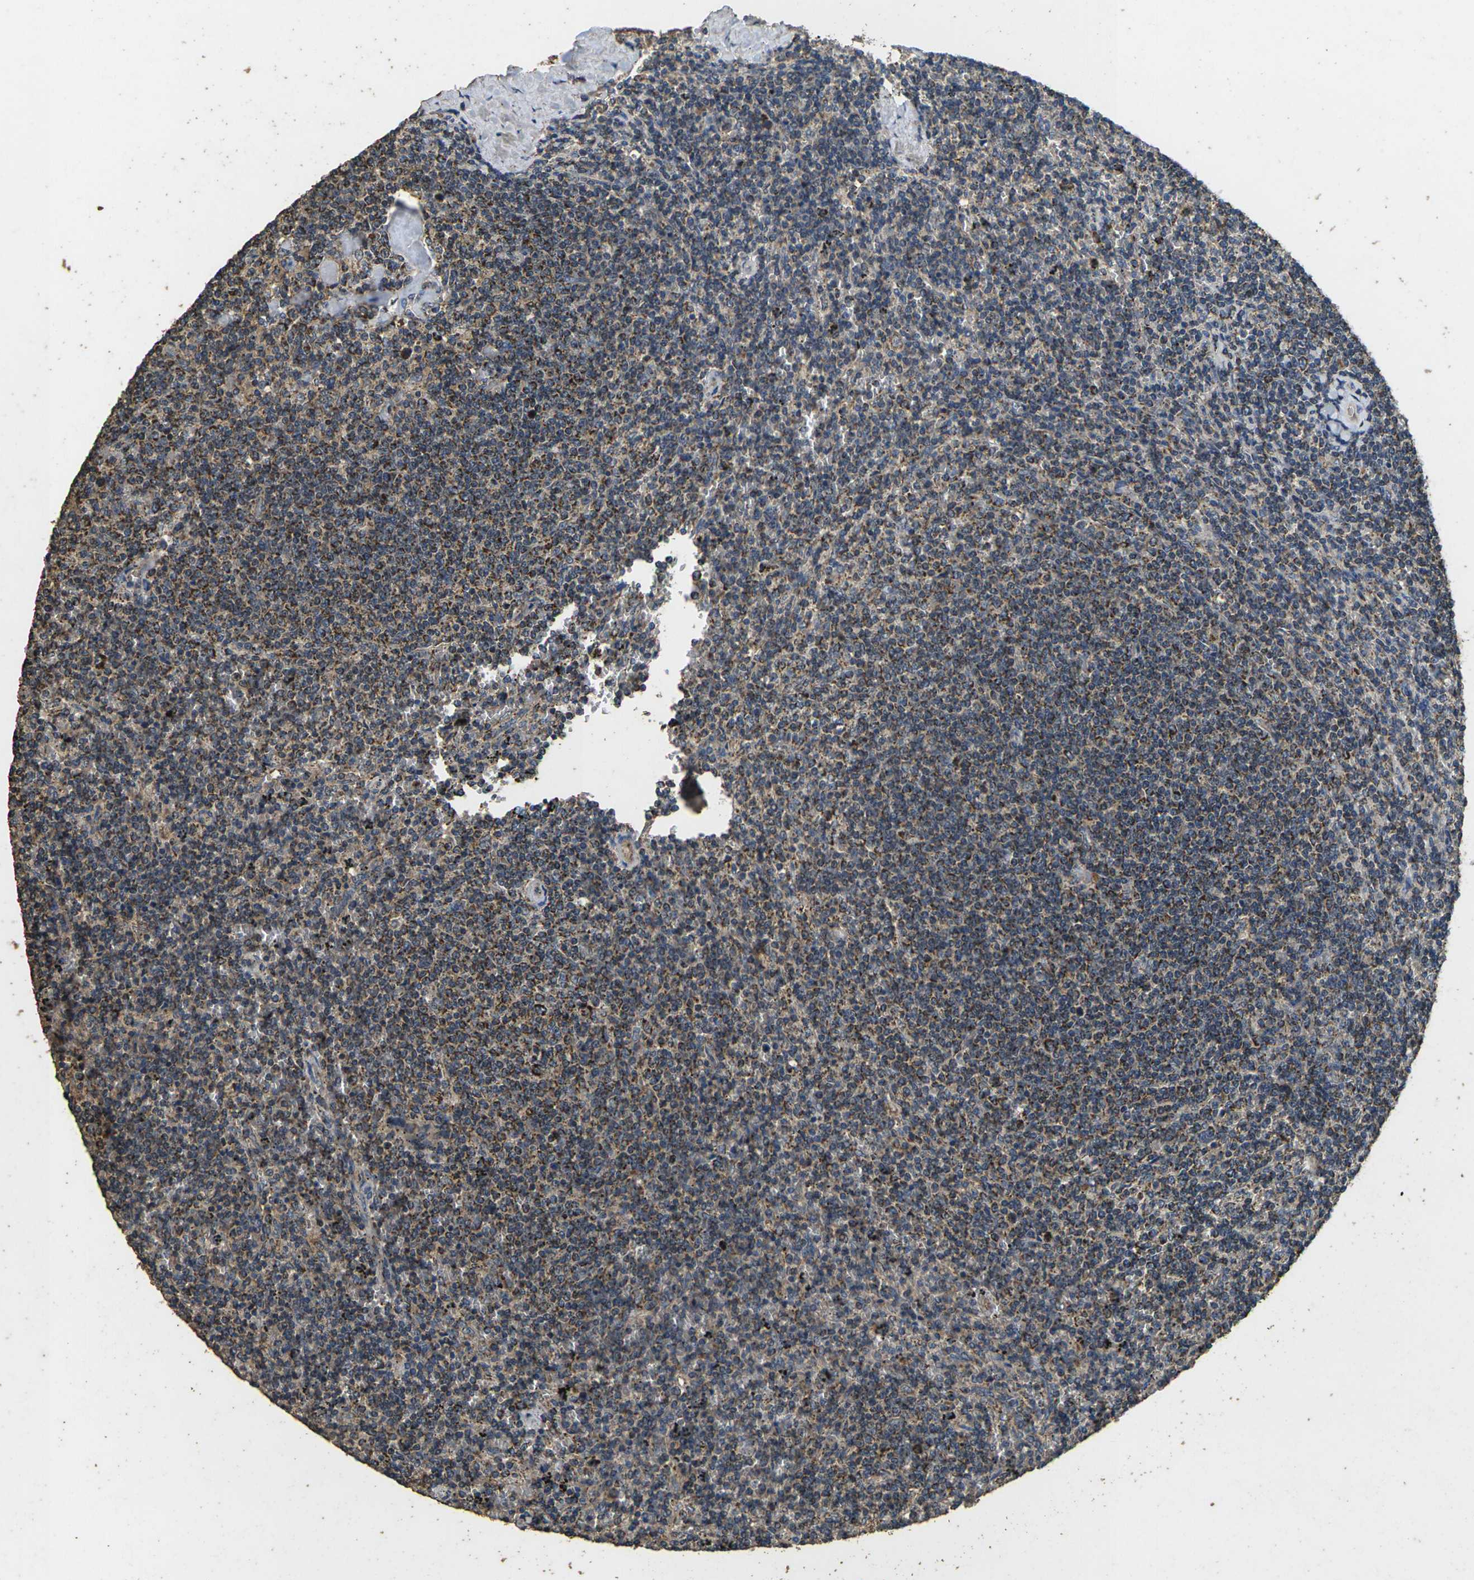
{"staining": {"intensity": "weak", "quantity": ">75%", "location": "cytoplasmic/membranous"}, "tissue": "lymphoma", "cell_type": "Tumor cells", "image_type": "cancer", "snomed": [{"axis": "morphology", "description": "Malignant lymphoma, non-Hodgkin's type, Low grade"}, {"axis": "topography", "description": "Spleen"}], "caption": "High-power microscopy captured an IHC photomicrograph of malignant lymphoma, non-Hodgkin's type (low-grade), revealing weak cytoplasmic/membranous expression in about >75% of tumor cells.", "gene": "MAPK11", "patient": {"sex": "female", "age": 50}}